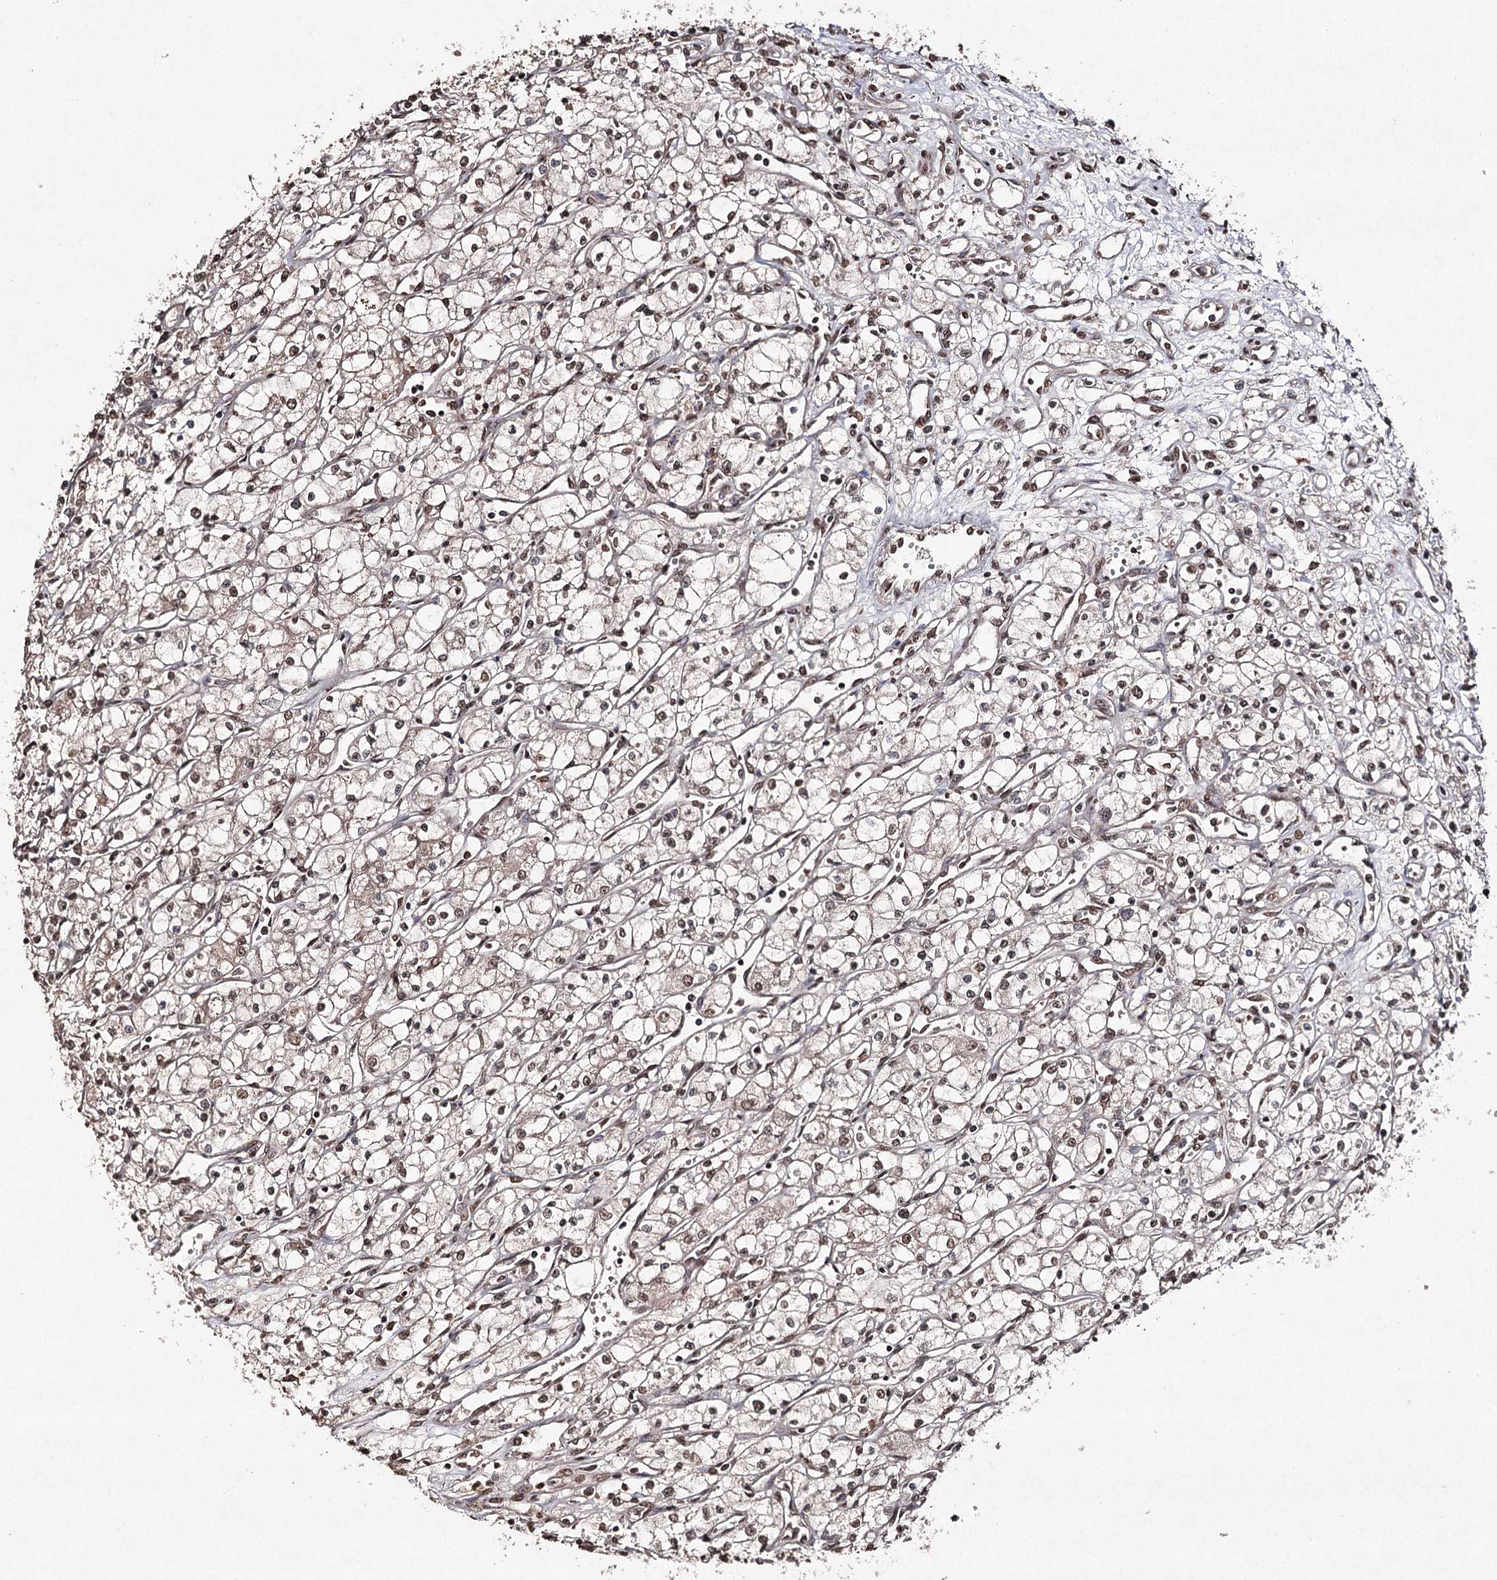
{"staining": {"intensity": "weak", "quantity": "25%-75%", "location": "nuclear"}, "tissue": "renal cancer", "cell_type": "Tumor cells", "image_type": "cancer", "snomed": [{"axis": "morphology", "description": "Adenocarcinoma, NOS"}, {"axis": "topography", "description": "Kidney"}], "caption": "Protein staining exhibits weak nuclear staining in about 25%-75% of tumor cells in renal adenocarcinoma. The protein of interest is stained brown, and the nuclei are stained in blue (DAB IHC with brightfield microscopy, high magnification).", "gene": "ATG14", "patient": {"sex": "male", "age": 59}}